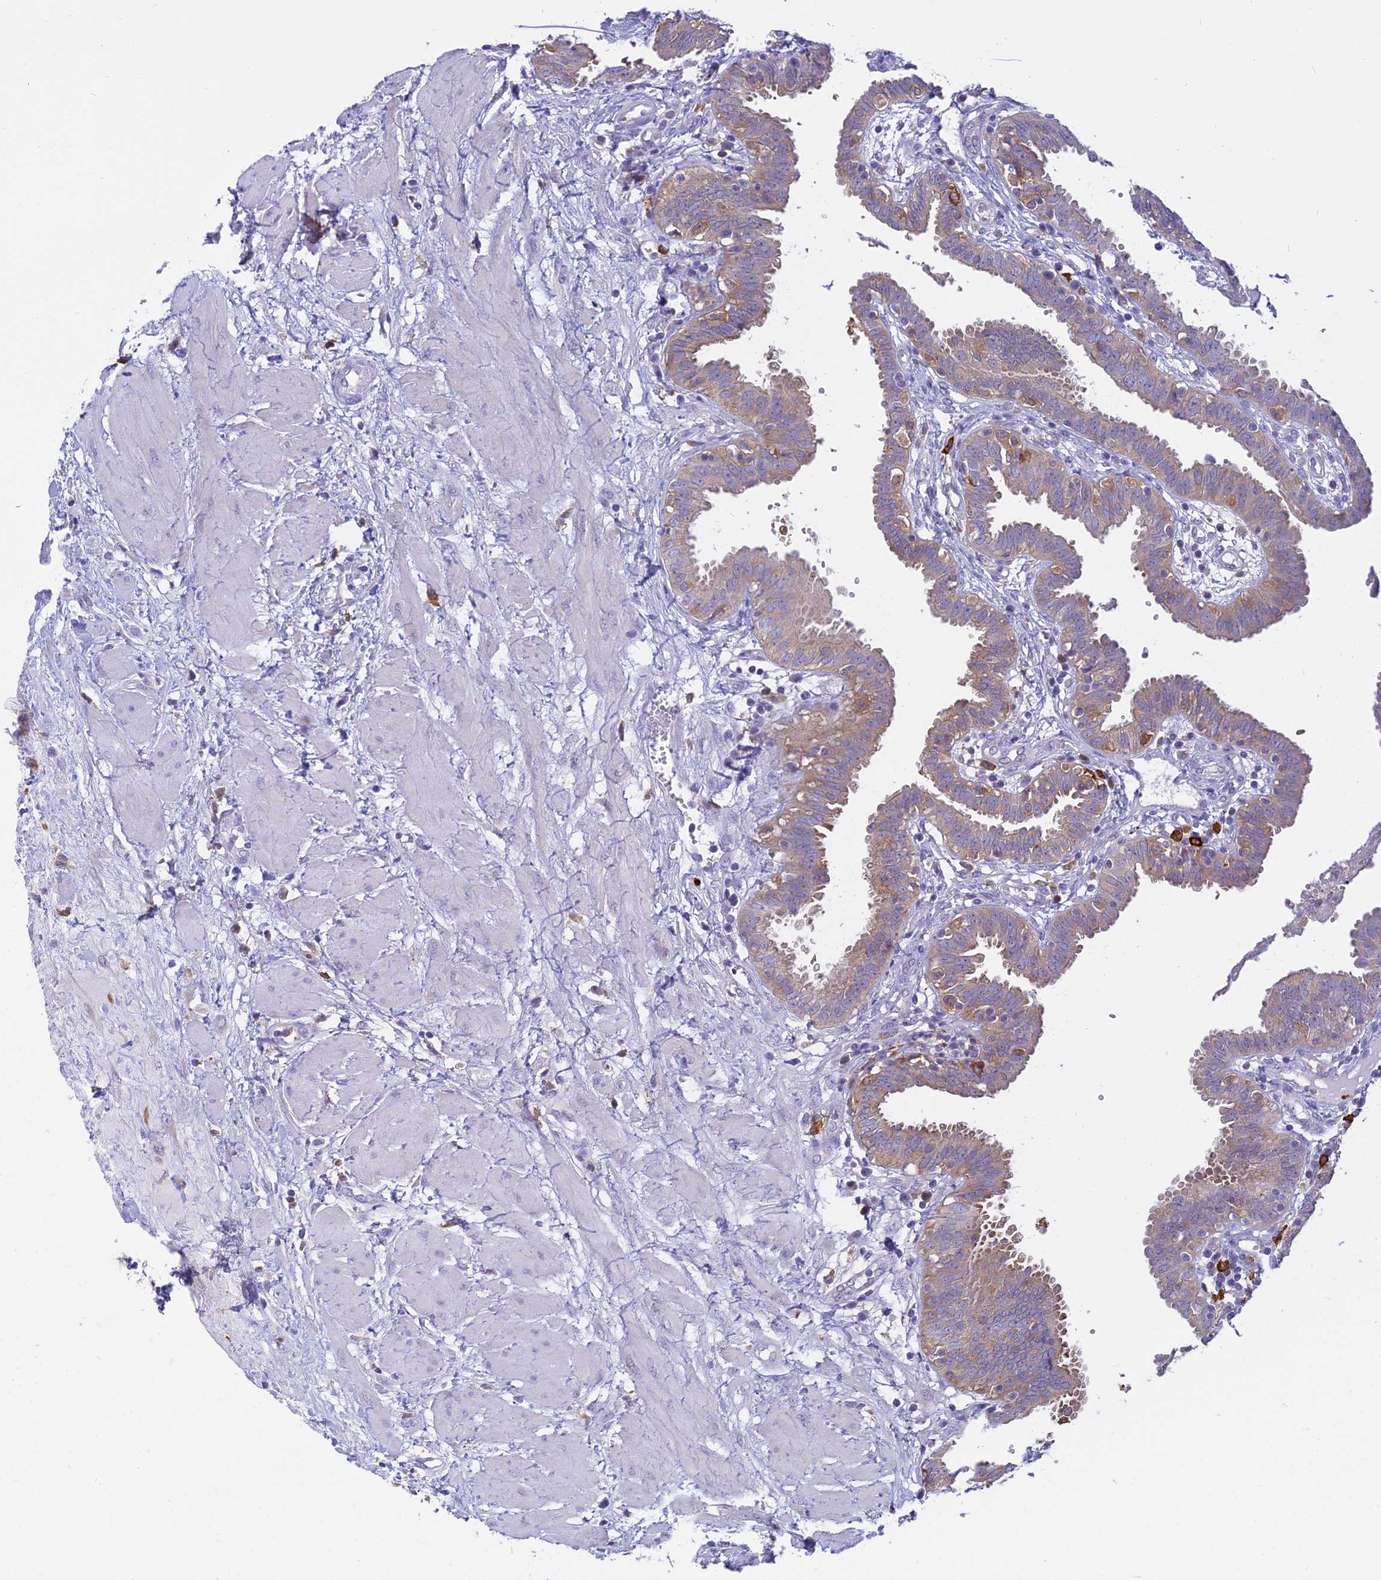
{"staining": {"intensity": "weak", "quantity": ">75%", "location": "cytoplasmic/membranous"}, "tissue": "fallopian tube", "cell_type": "Glandular cells", "image_type": "normal", "snomed": [{"axis": "morphology", "description": "Normal tissue, NOS"}, {"axis": "topography", "description": "Fallopian tube"}, {"axis": "topography", "description": "Placenta"}], "caption": "Glandular cells show weak cytoplasmic/membranous positivity in about >75% of cells in unremarkable fallopian tube.", "gene": "UBE2G1", "patient": {"sex": "female", "age": 32}}